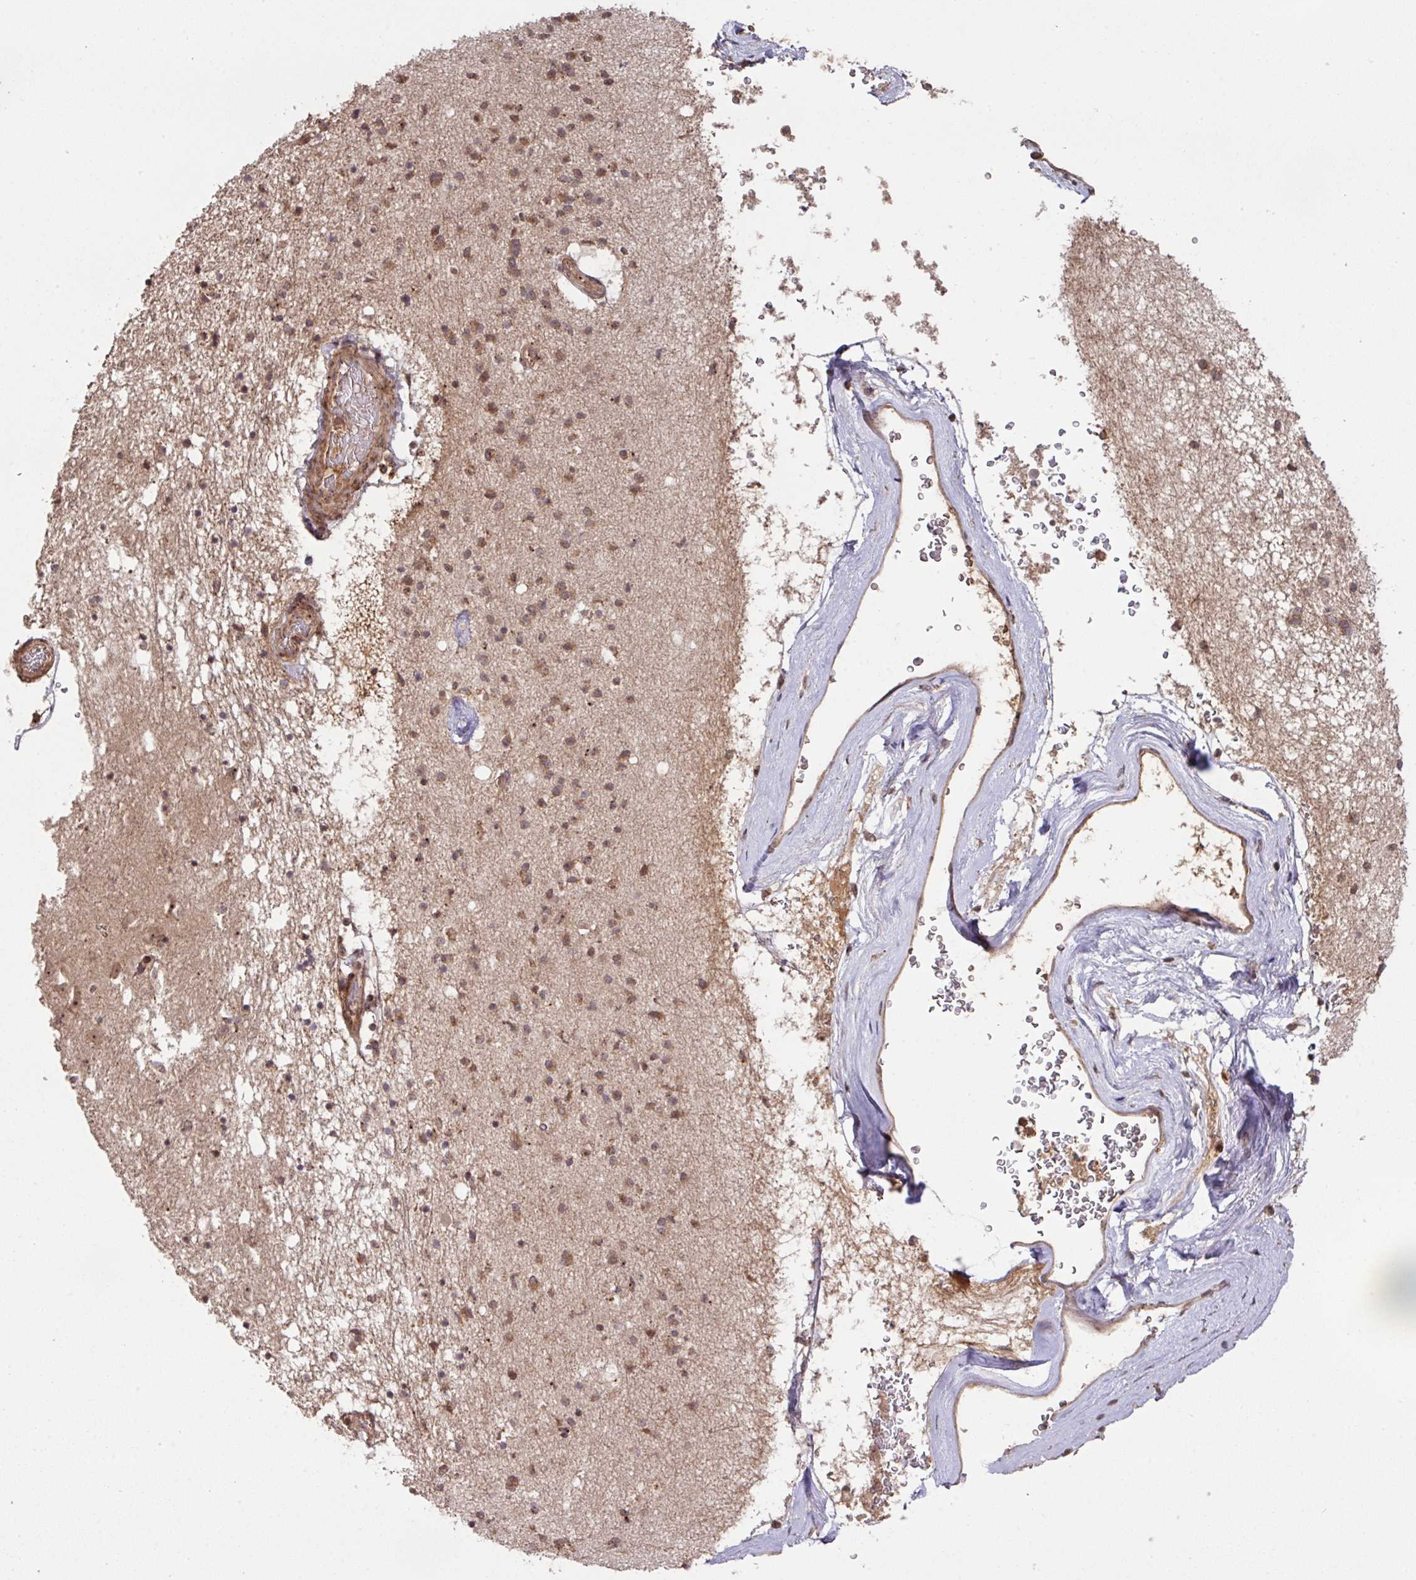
{"staining": {"intensity": "moderate", "quantity": ">75%", "location": "cytoplasmic/membranous"}, "tissue": "caudate", "cell_type": "Glial cells", "image_type": "normal", "snomed": [{"axis": "morphology", "description": "Normal tissue, NOS"}, {"axis": "topography", "description": "Lateral ventricle wall"}], "caption": "Brown immunohistochemical staining in normal caudate reveals moderate cytoplasmic/membranous positivity in about >75% of glial cells.", "gene": "MRRF", "patient": {"sex": "male", "age": 58}}